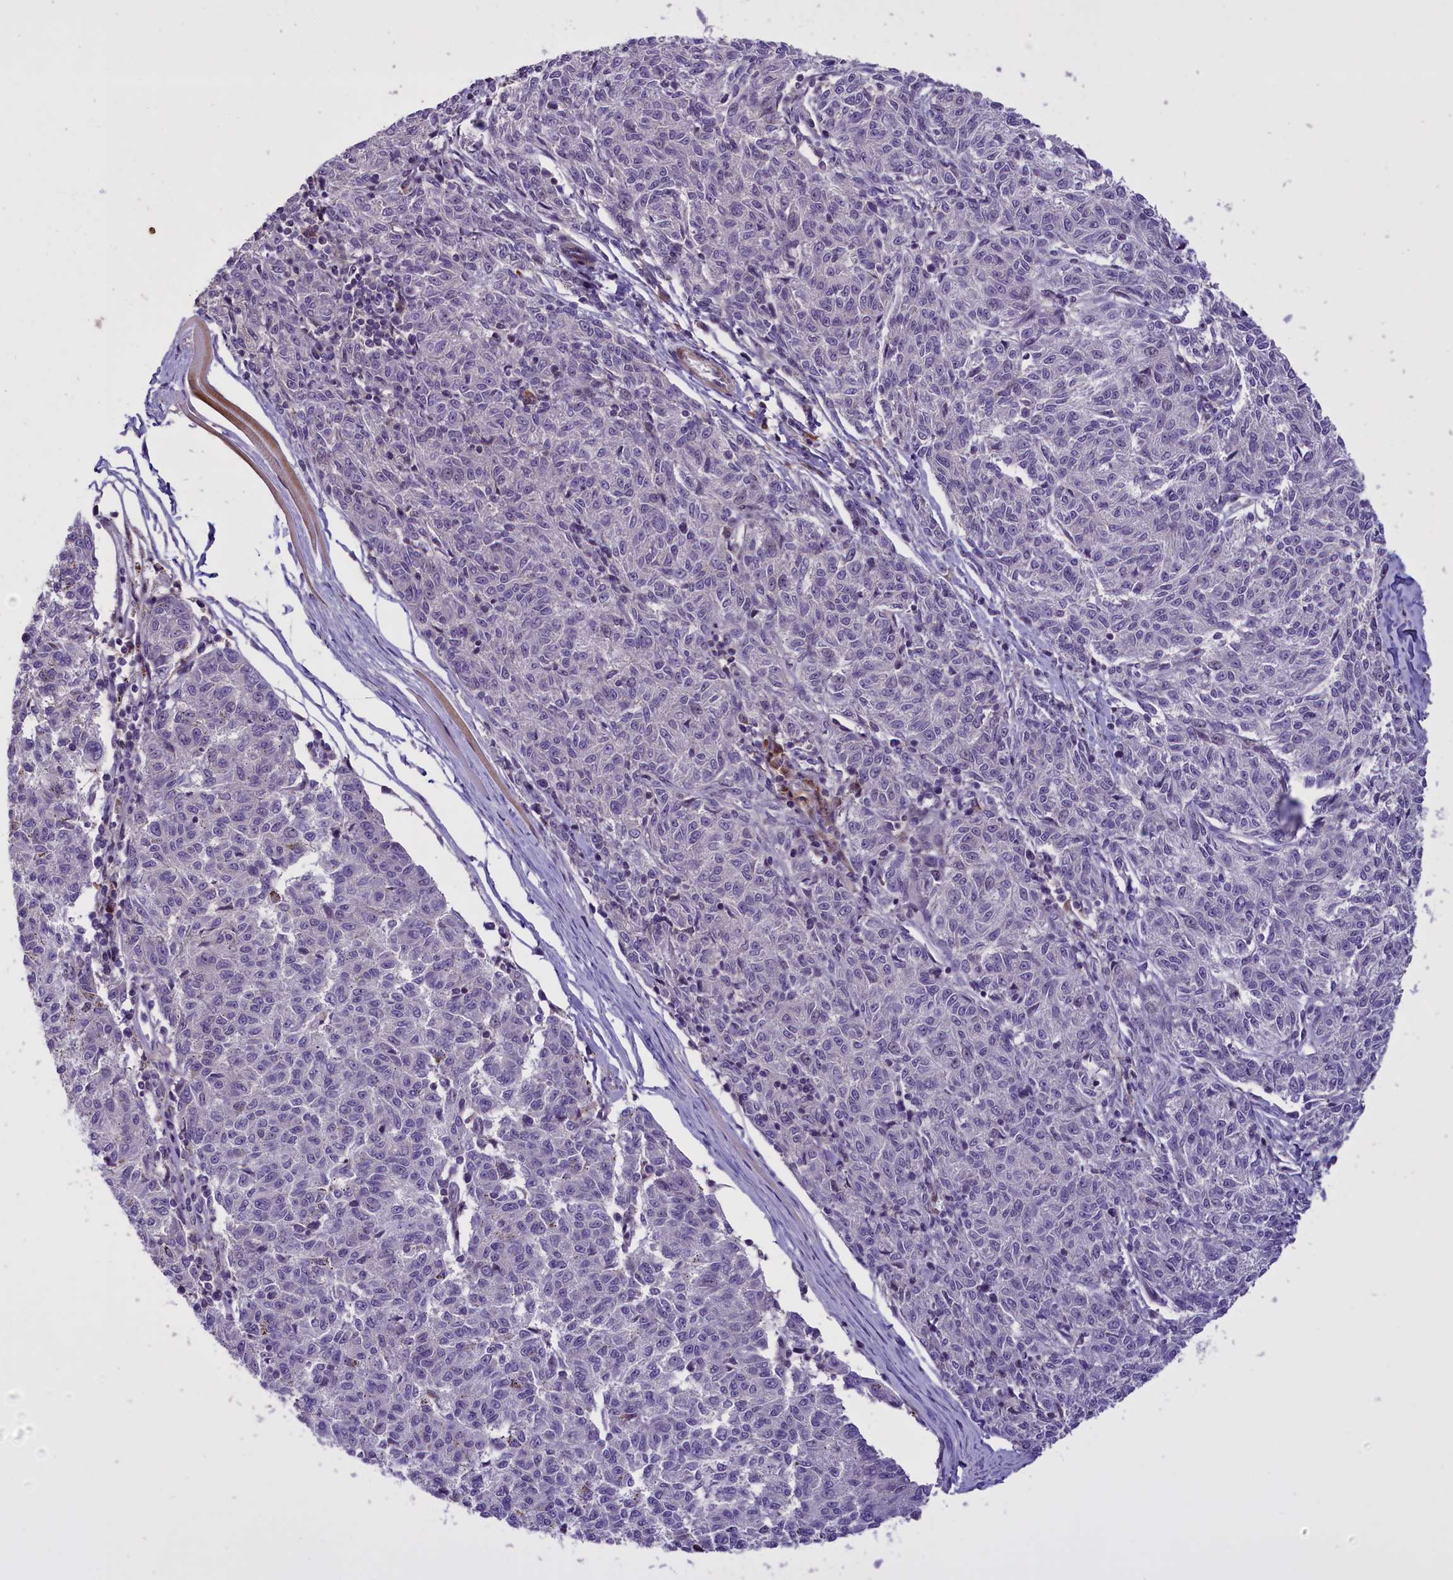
{"staining": {"intensity": "negative", "quantity": "none", "location": "none"}, "tissue": "melanoma", "cell_type": "Tumor cells", "image_type": "cancer", "snomed": [{"axis": "morphology", "description": "Malignant melanoma, NOS"}, {"axis": "topography", "description": "Skin"}], "caption": "DAB (3,3'-diaminobenzidine) immunohistochemical staining of human melanoma shows no significant expression in tumor cells.", "gene": "ENHO", "patient": {"sex": "female", "age": 72}}